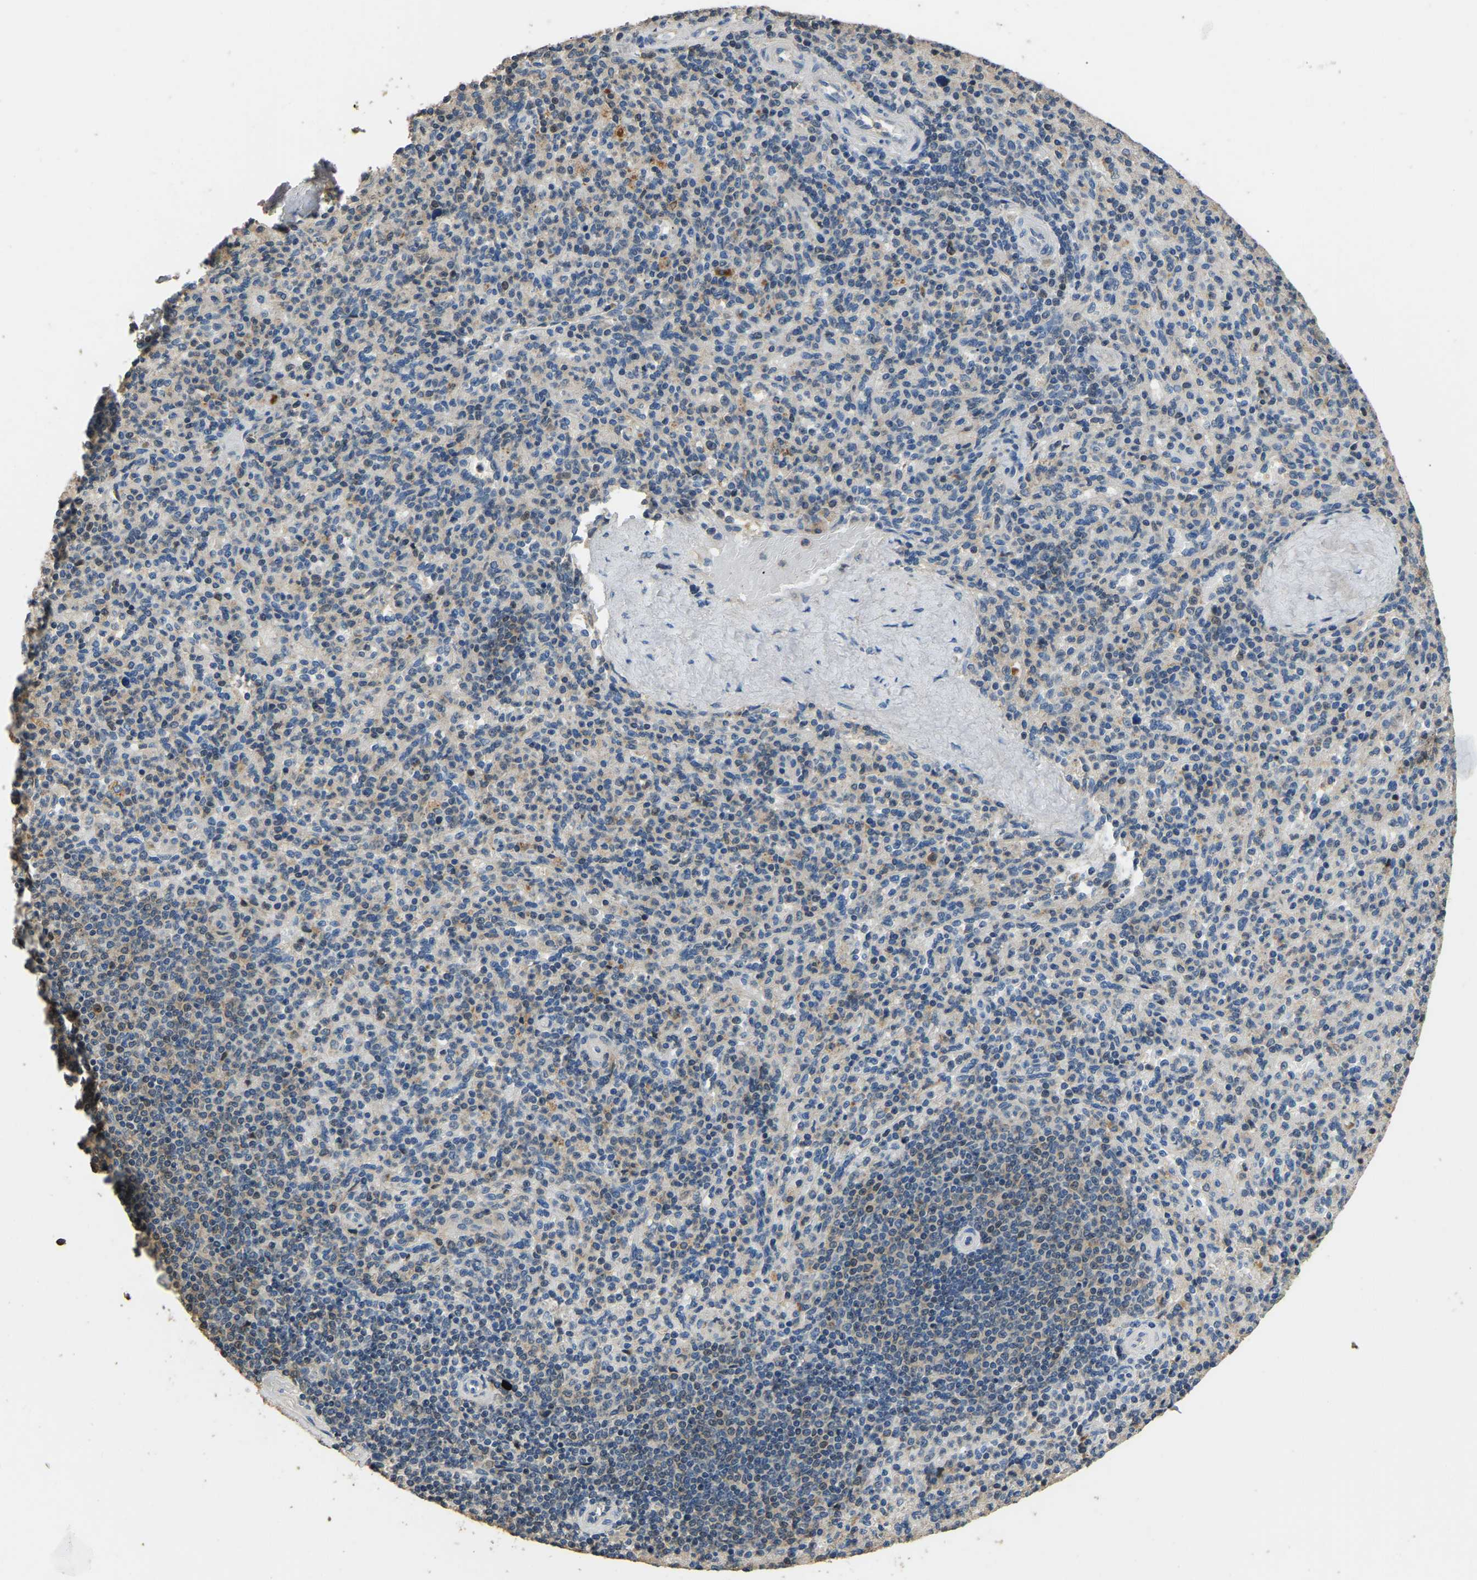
{"staining": {"intensity": "weak", "quantity": "<25%", "location": "cytoplasmic/membranous"}, "tissue": "spleen", "cell_type": "Cells in red pulp", "image_type": "normal", "snomed": [{"axis": "morphology", "description": "Normal tissue, NOS"}, {"axis": "topography", "description": "Spleen"}], "caption": "This is an IHC photomicrograph of unremarkable spleen. There is no positivity in cells in red pulp.", "gene": "TUFM", "patient": {"sex": "male", "age": 36}}